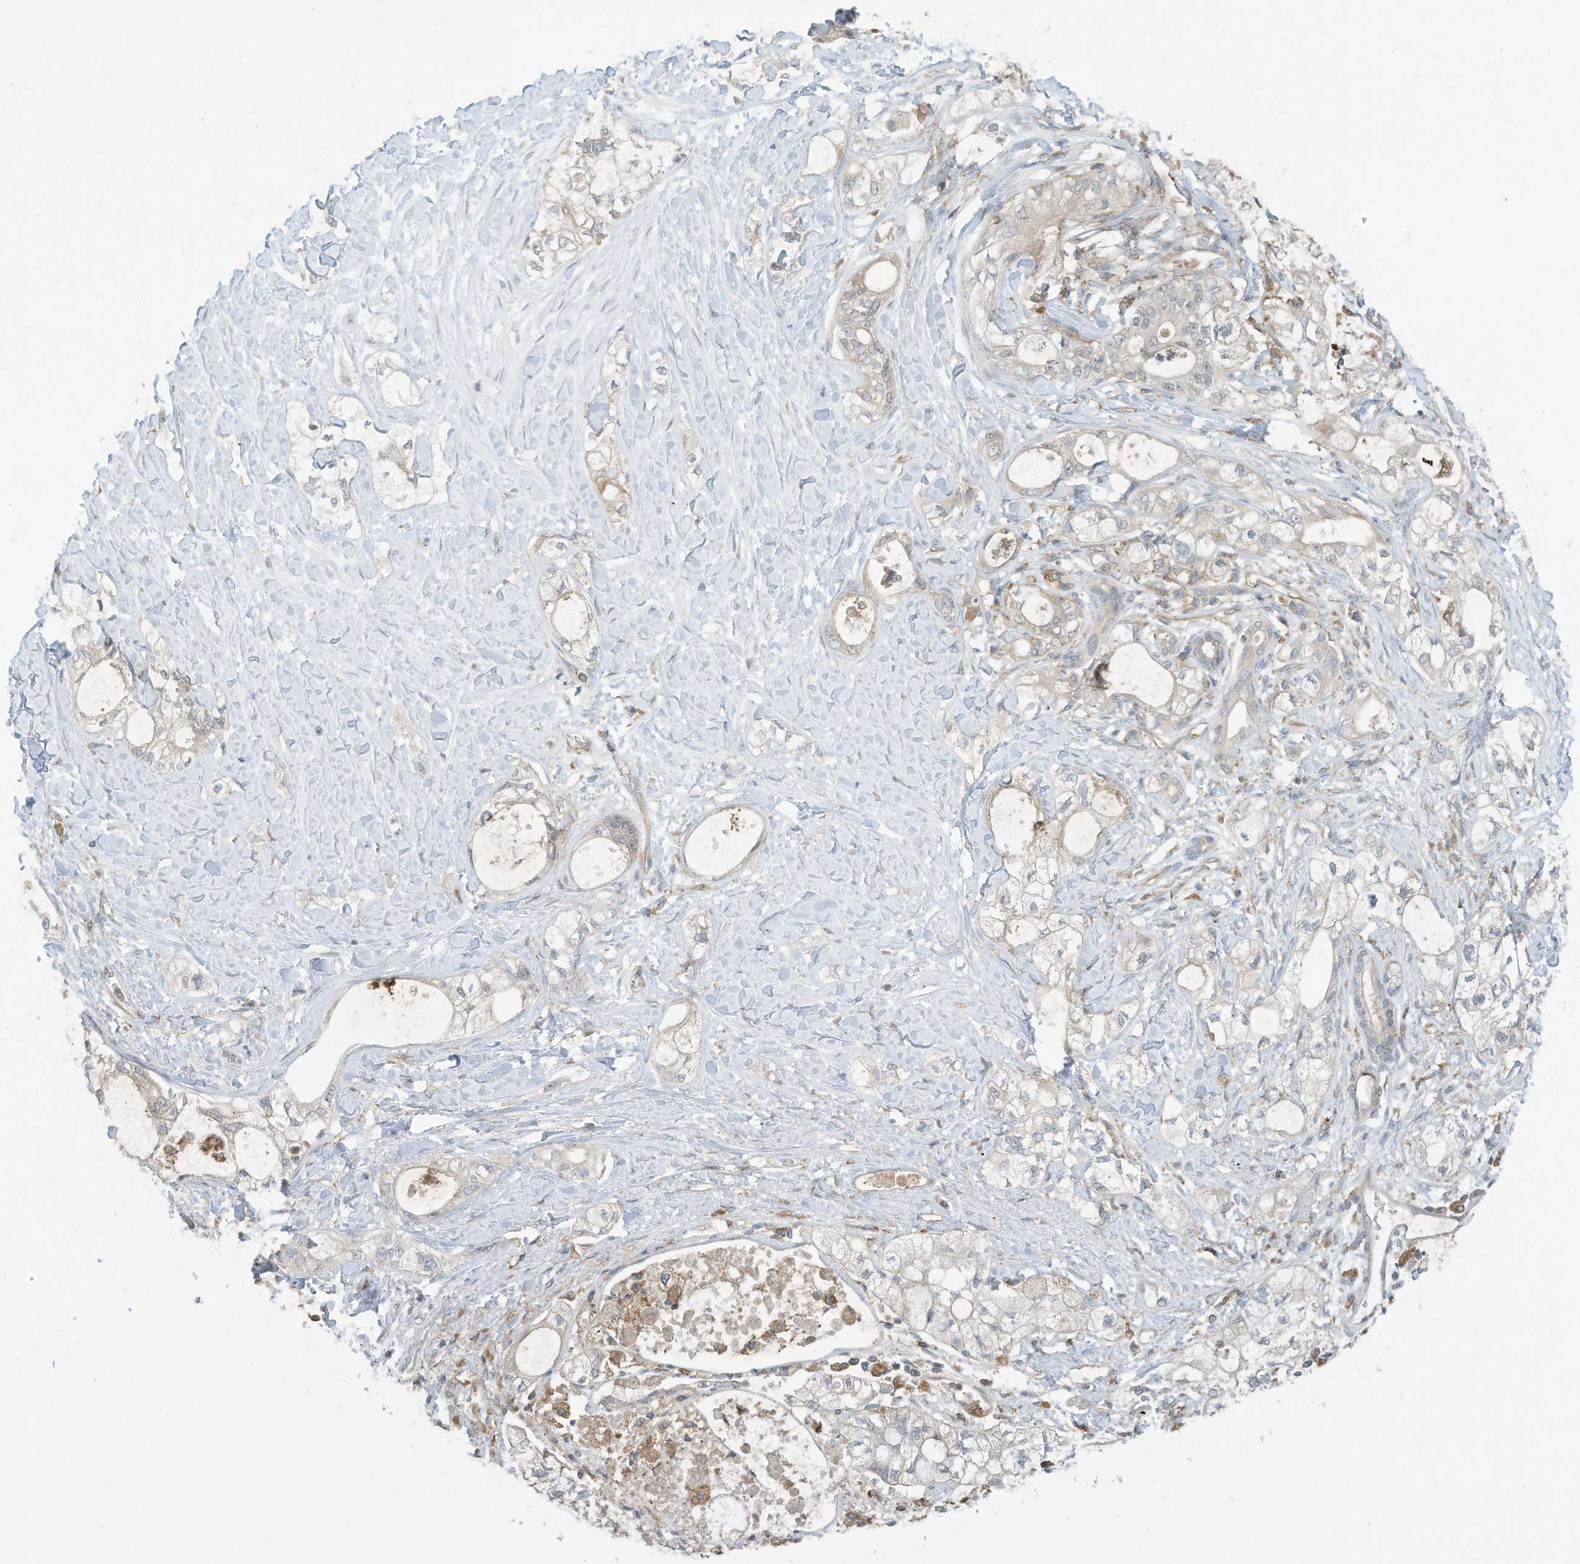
{"staining": {"intensity": "weak", "quantity": "<25%", "location": "cytoplasmic/membranous"}, "tissue": "pancreatic cancer", "cell_type": "Tumor cells", "image_type": "cancer", "snomed": [{"axis": "morphology", "description": "Adenocarcinoma, NOS"}, {"axis": "topography", "description": "Pancreas"}], "caption": "The immunohistochemistry (IHC) image has no significant staining in tumor cells of pancreatic cancer tissue.", "gene": "DZIP3", "patient": {"sex": "male", "age": 70}}